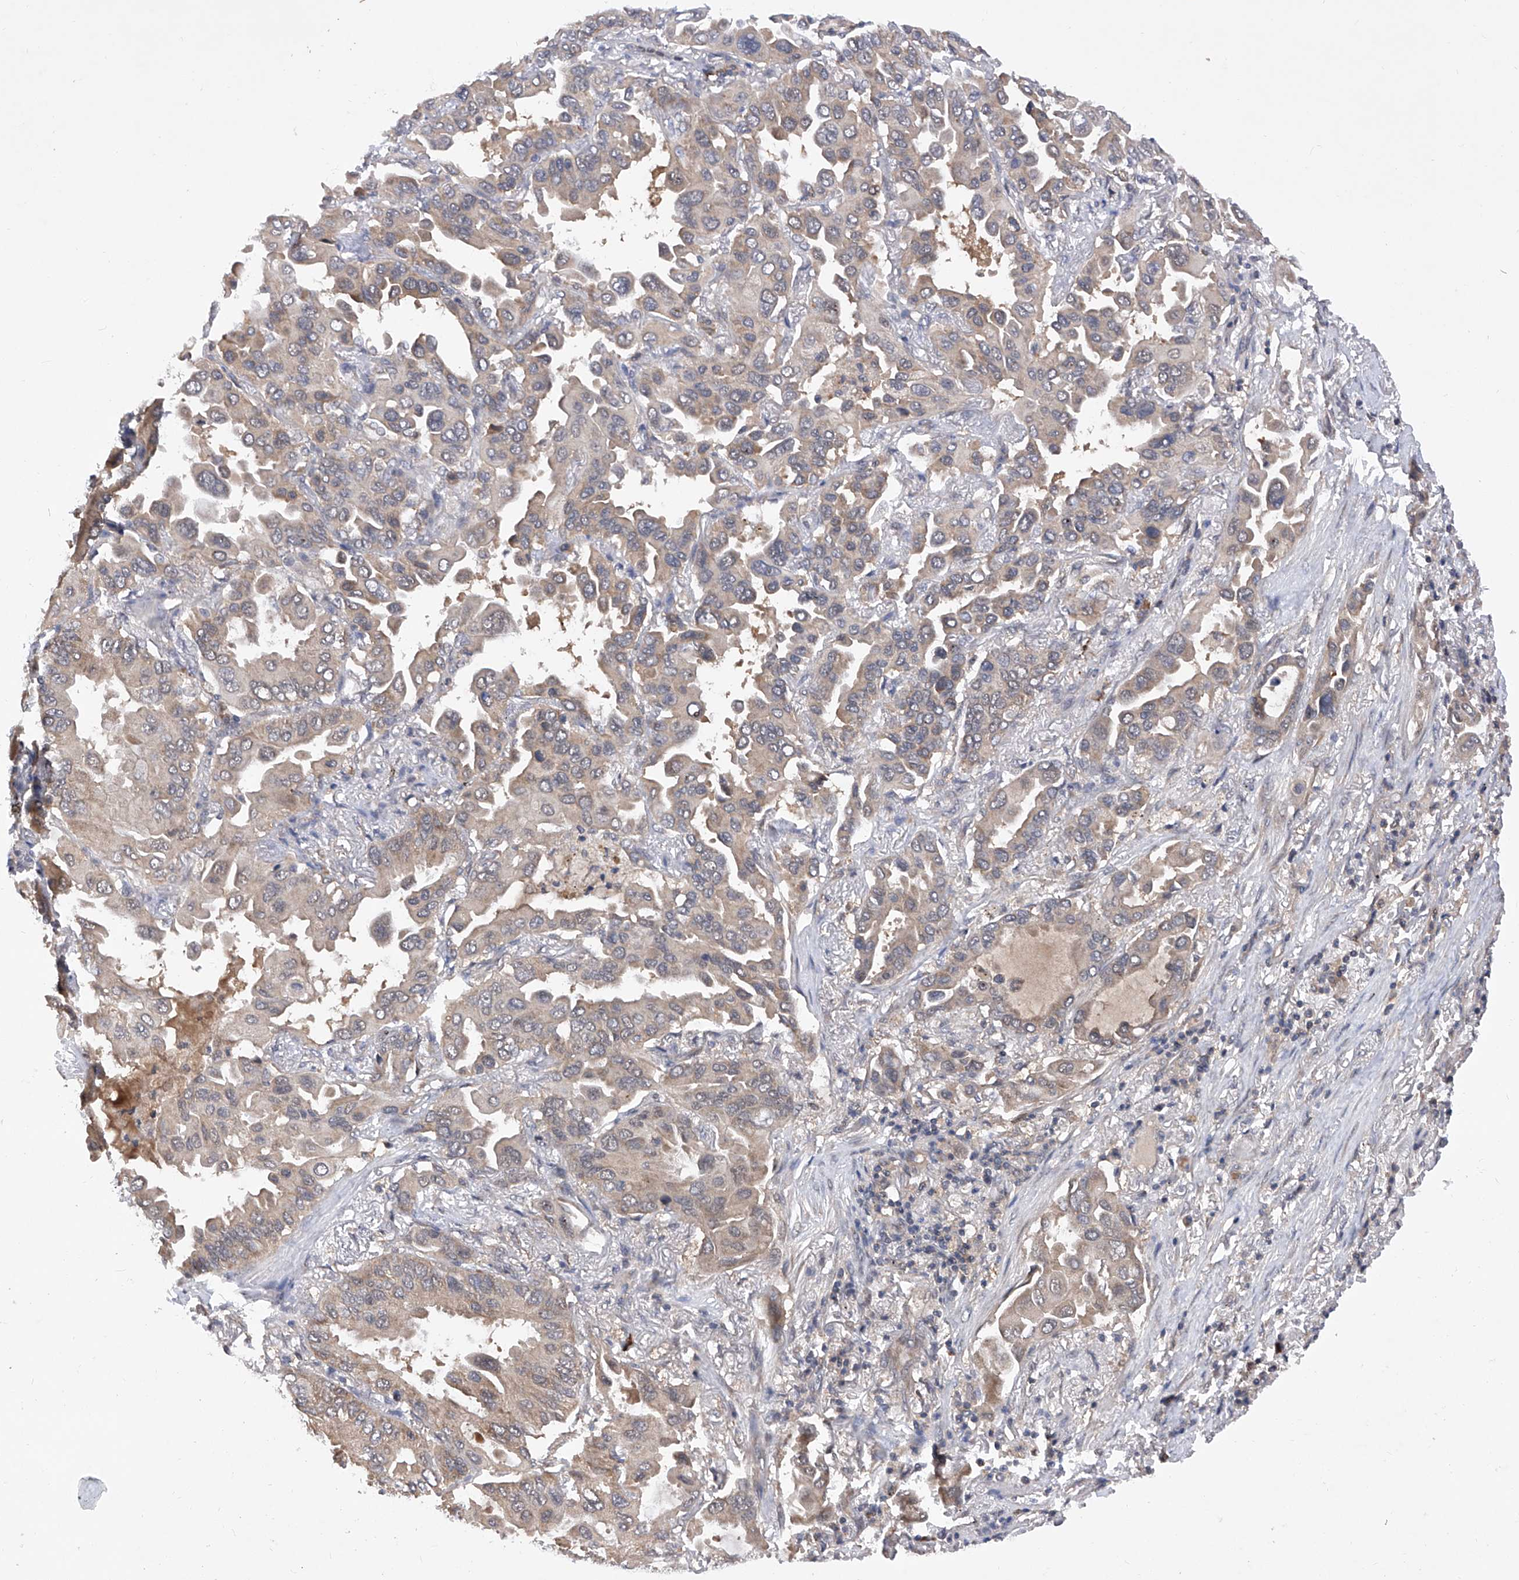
{"staining": {"intensity": "weak", "quantity": "<25%", "location": "cytoplasmic/membranous"}, "tissue": "lung cancer", "cell_type": "Tumor cells", "image_type": "cancer", "snomed": [{"axis": "morphology", "description": "Adenocarcinoma, NOS"}, {"axis": "topography", "description": "Lung"}], "caption": "Lung cancer was stained to show a protein in brown. There is no significant staining in tumor cells.", "gene": "USP45", "patient": {"sex": "male", "age": 64}}